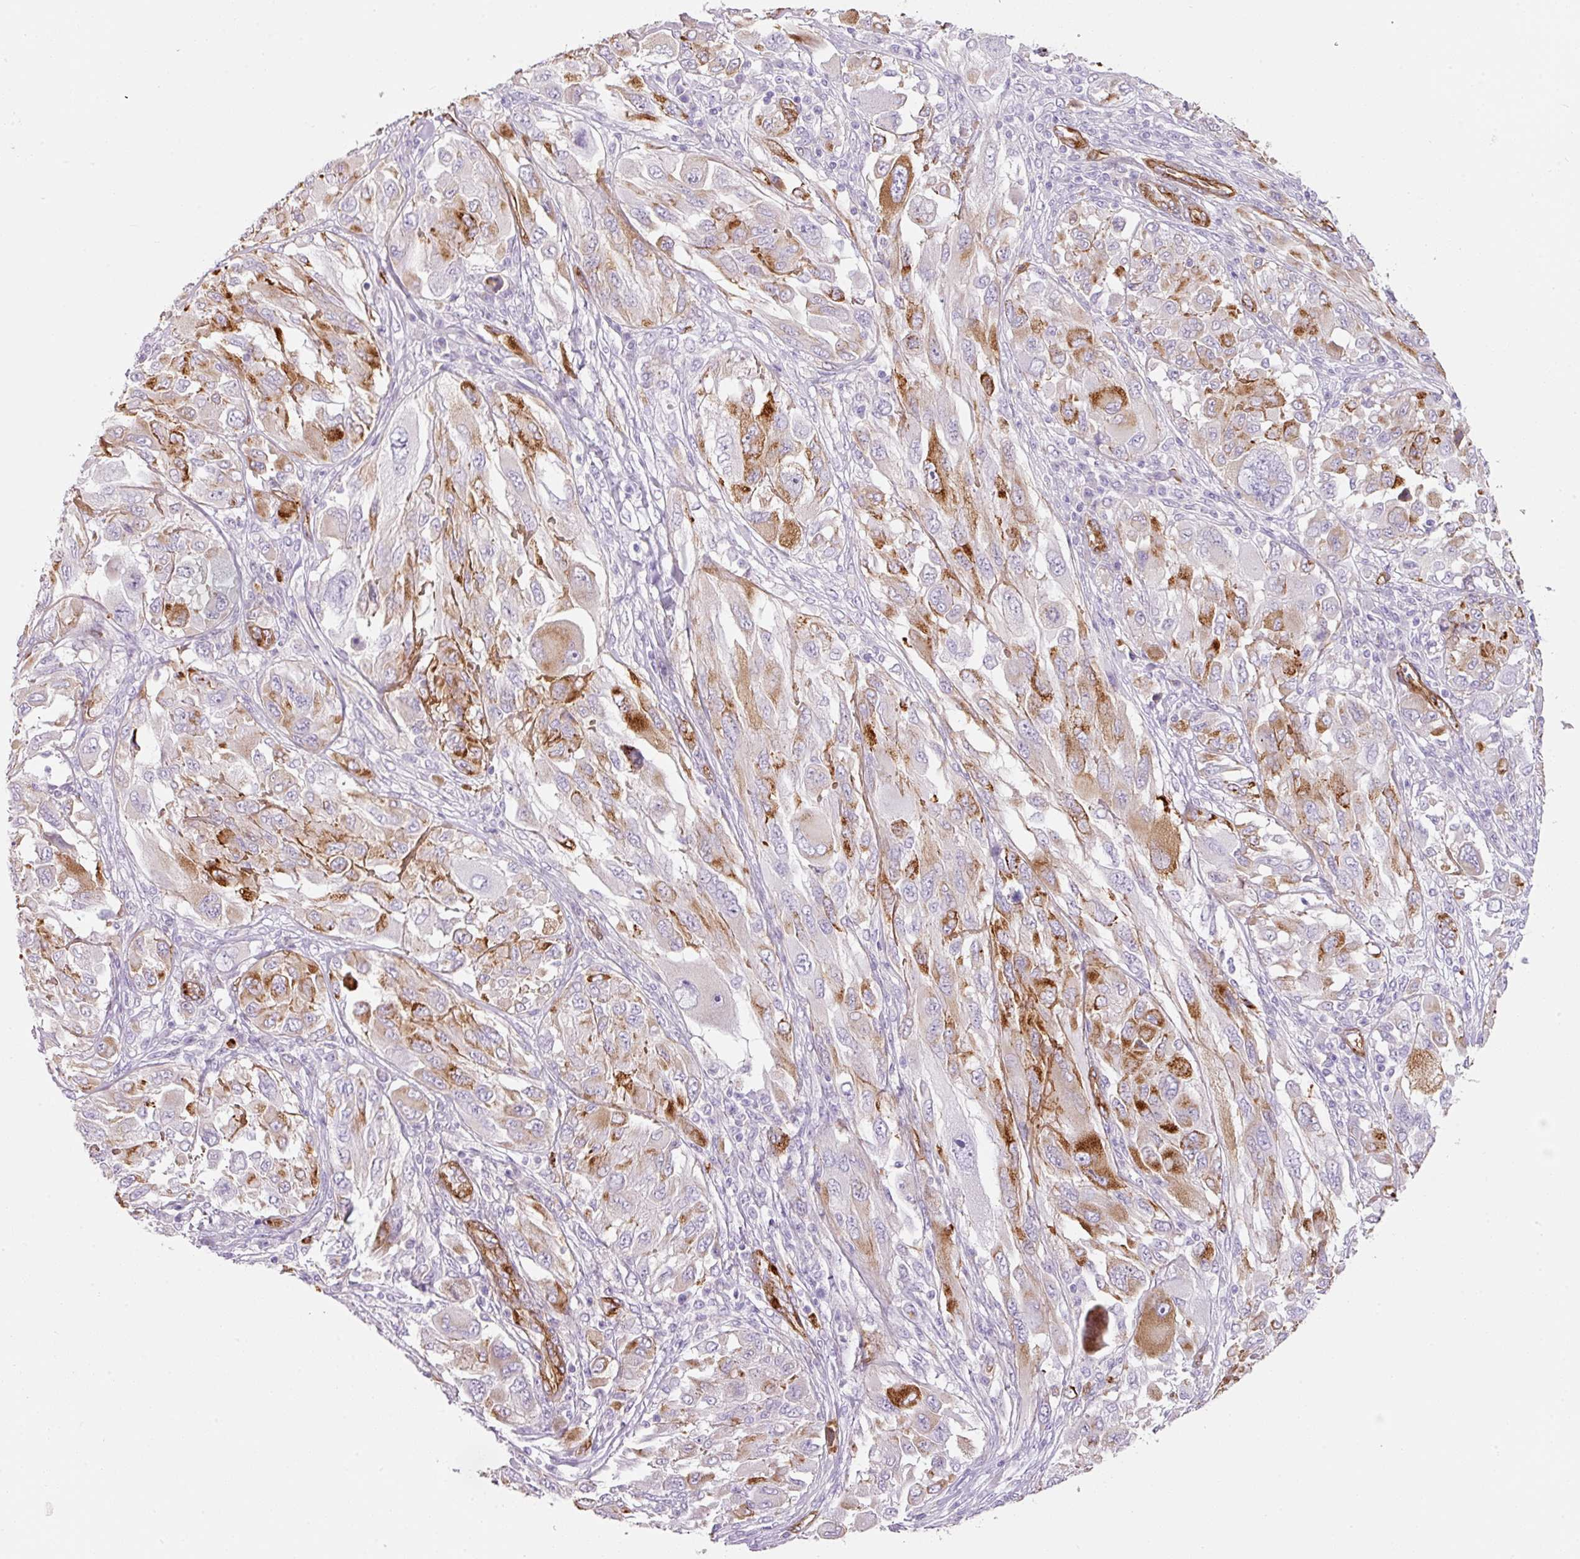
{"staining": {"intensity": "moderate", "quantity": "25%-75%", "location": "cytoplasmic/membranous"}, "tissue": "melanoma", "cell_type": "Tumor cells", "image_type": "cancer", "snomed": [{"axis": "morphology", "description": "Malignant melanoma, NOS"}, {"axis": "topography", "description": "Skin"}], "caption": "Protein expression analysis of malignant melanoma demonstrates moderate cytoplasmic/membranous staining in about 25%-75% of tumor cells. (Stains: DAB in brown, nuclei in blue, Microscopy: brightfield microscopy at high magnification).", "gene": "LOXL4", "patient": {"sex": "female", "age": 91}}